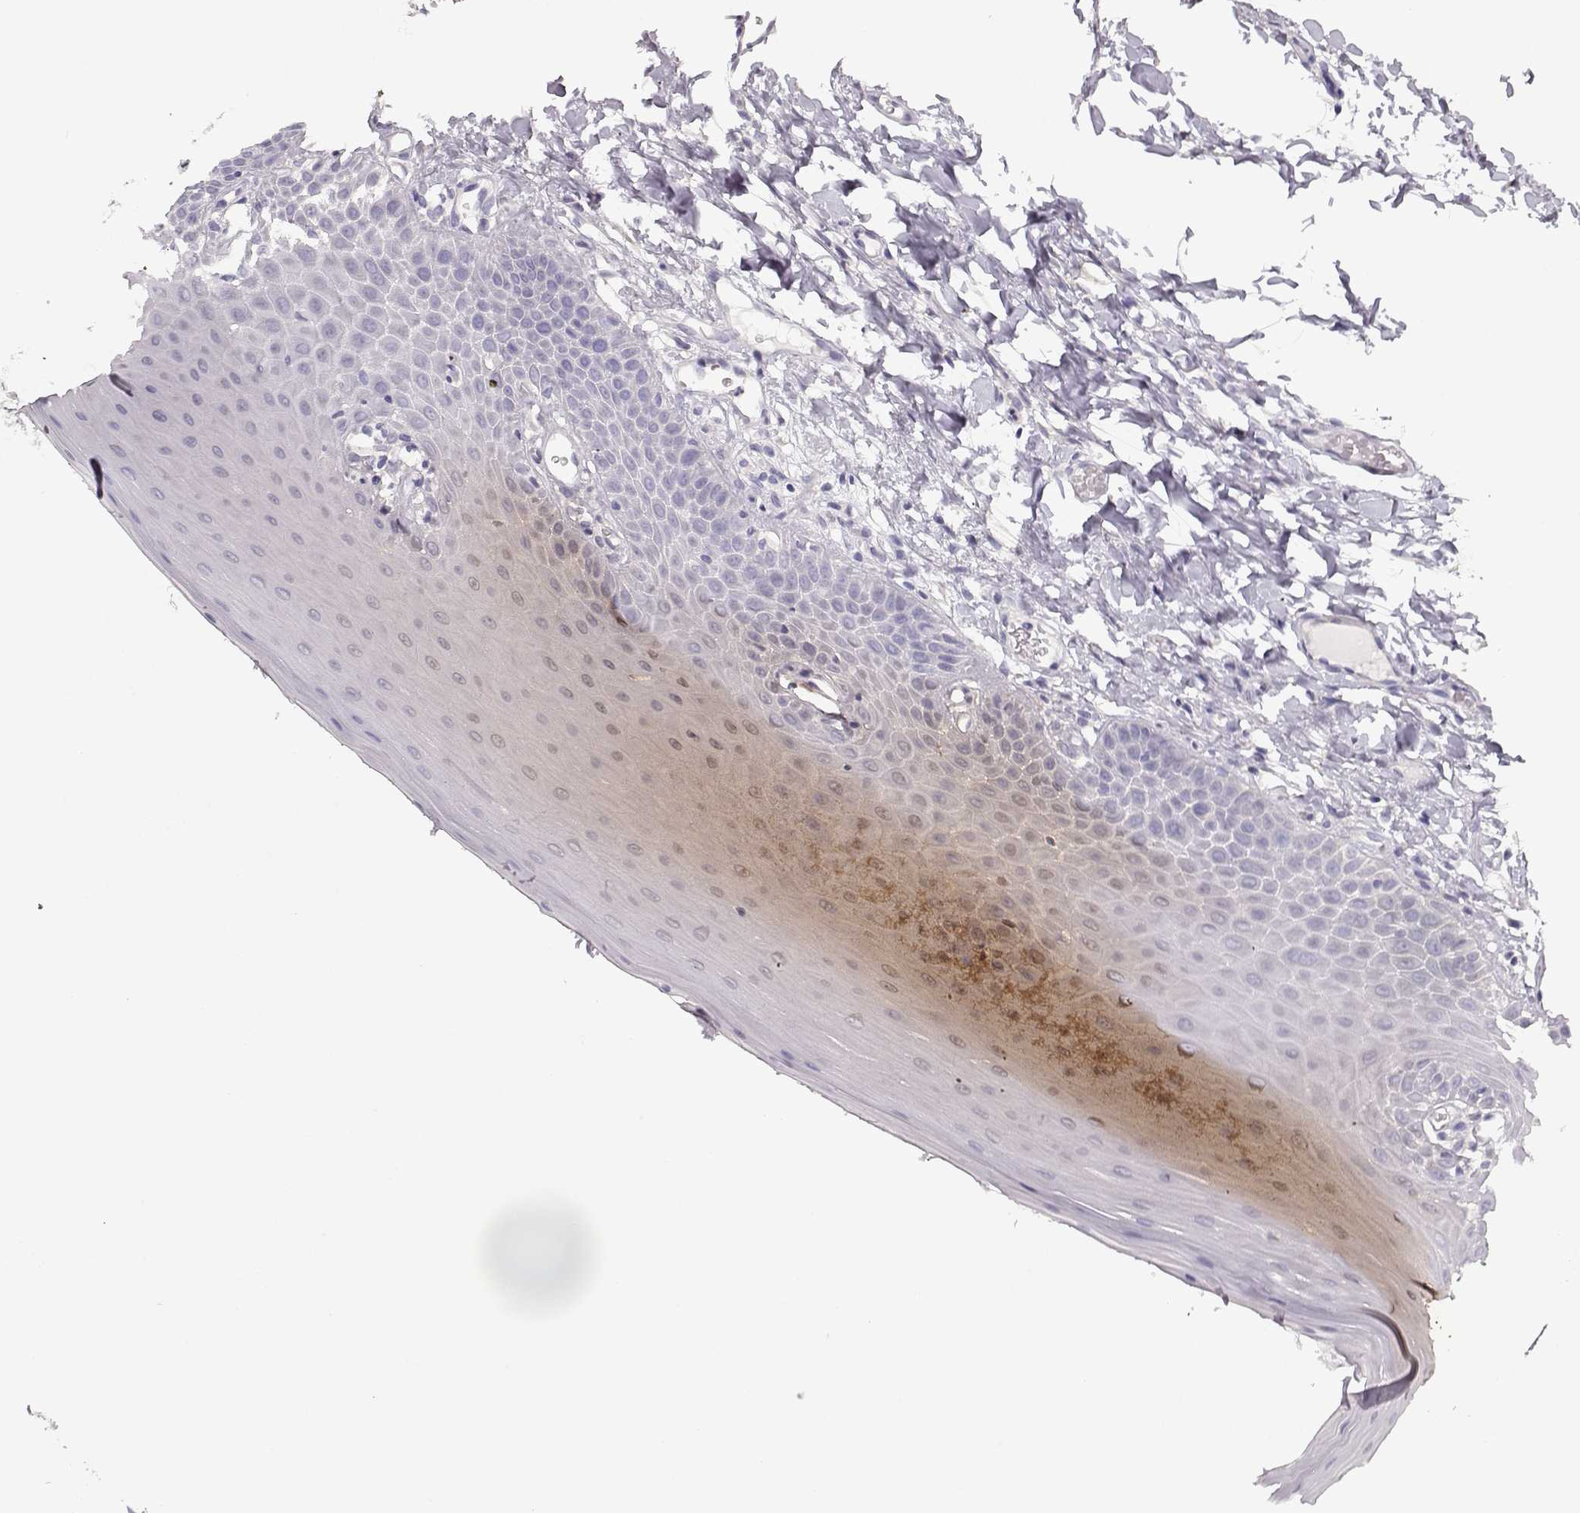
{"staining": {"intensity": "negative", "quantity": "none", "location": "none"}, "tissue": "oral mucosa", "cell_type": "Squamous epithelial cells", "image_type": "normal", "snomed": [{"axis": "morphology", "description": "Normal tissue, NOS"}, {"axis": "topography", "description": "Oral tissue"}], "caption": "DAB (3,3'-diaminobenzidine) immunohistochemical staining of normal oral mucosa shows no significant positivity in squamous epithelial cells.", "gene": "GLIPR1L2", "patient": {"sex": "male", "age": 81}}